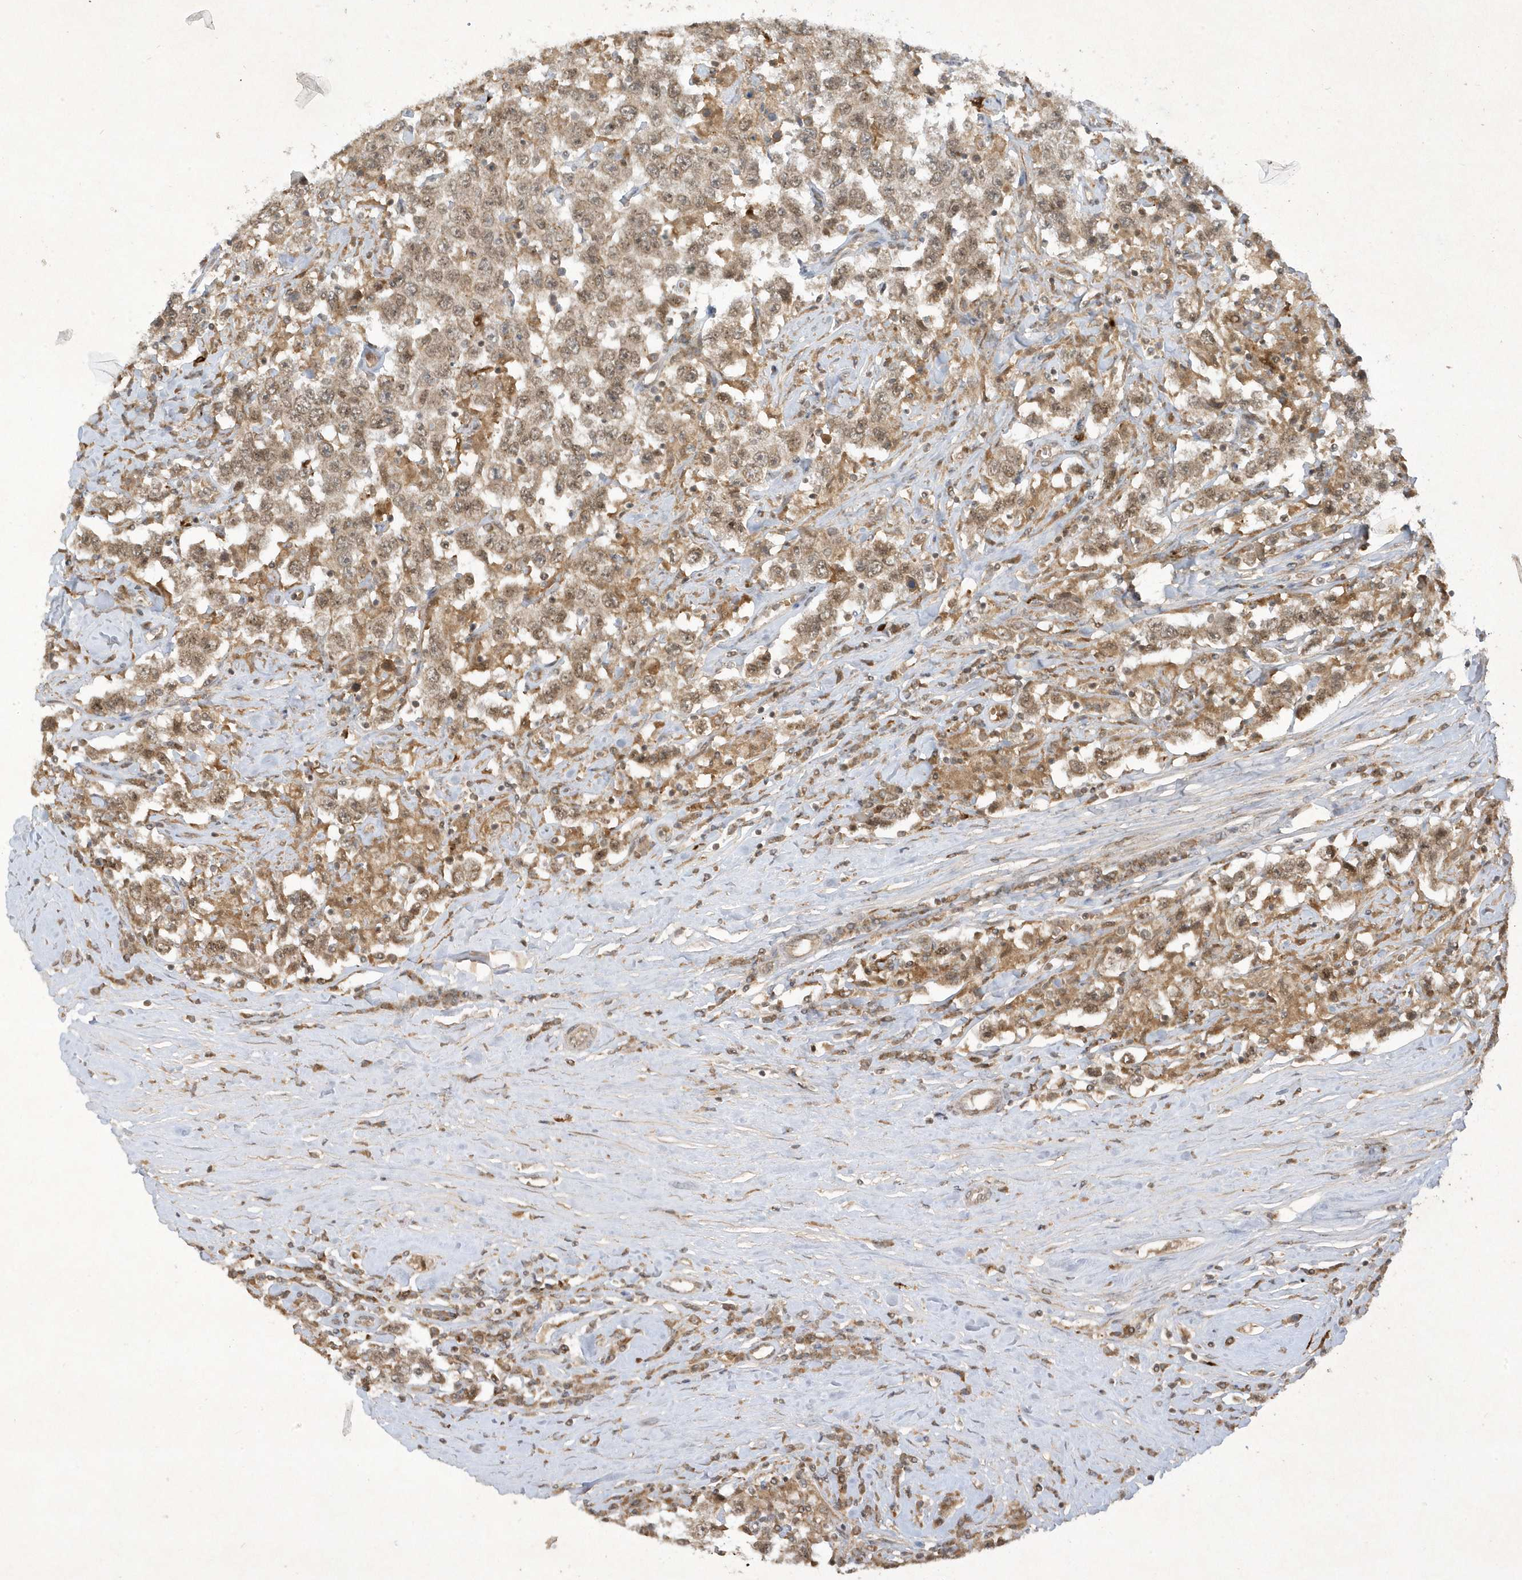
{"staining": {"intensity": "weak", "quantity": ">75%", "location": "cytoplasmic/membranous,nuclear"}, "tissue": "testis cancer", "cell_type": "Tumor cells", "image_type": "cancer", "snomed": [{"axis": "morphology", "description": "Seminoma, NOS"}, {"axis": "topography", "description": "Testis"}], "caption": "The micrograph shows staining of seminoma (testis), revealing weak cytoplasmic/membranous and nuclear protein expression (brown color) within tumor cells. (Brightfield microscopy of DAB IHC at high magnification).", "gene": "ZNF213", "patient": {"sex": "male", "age": 41}}